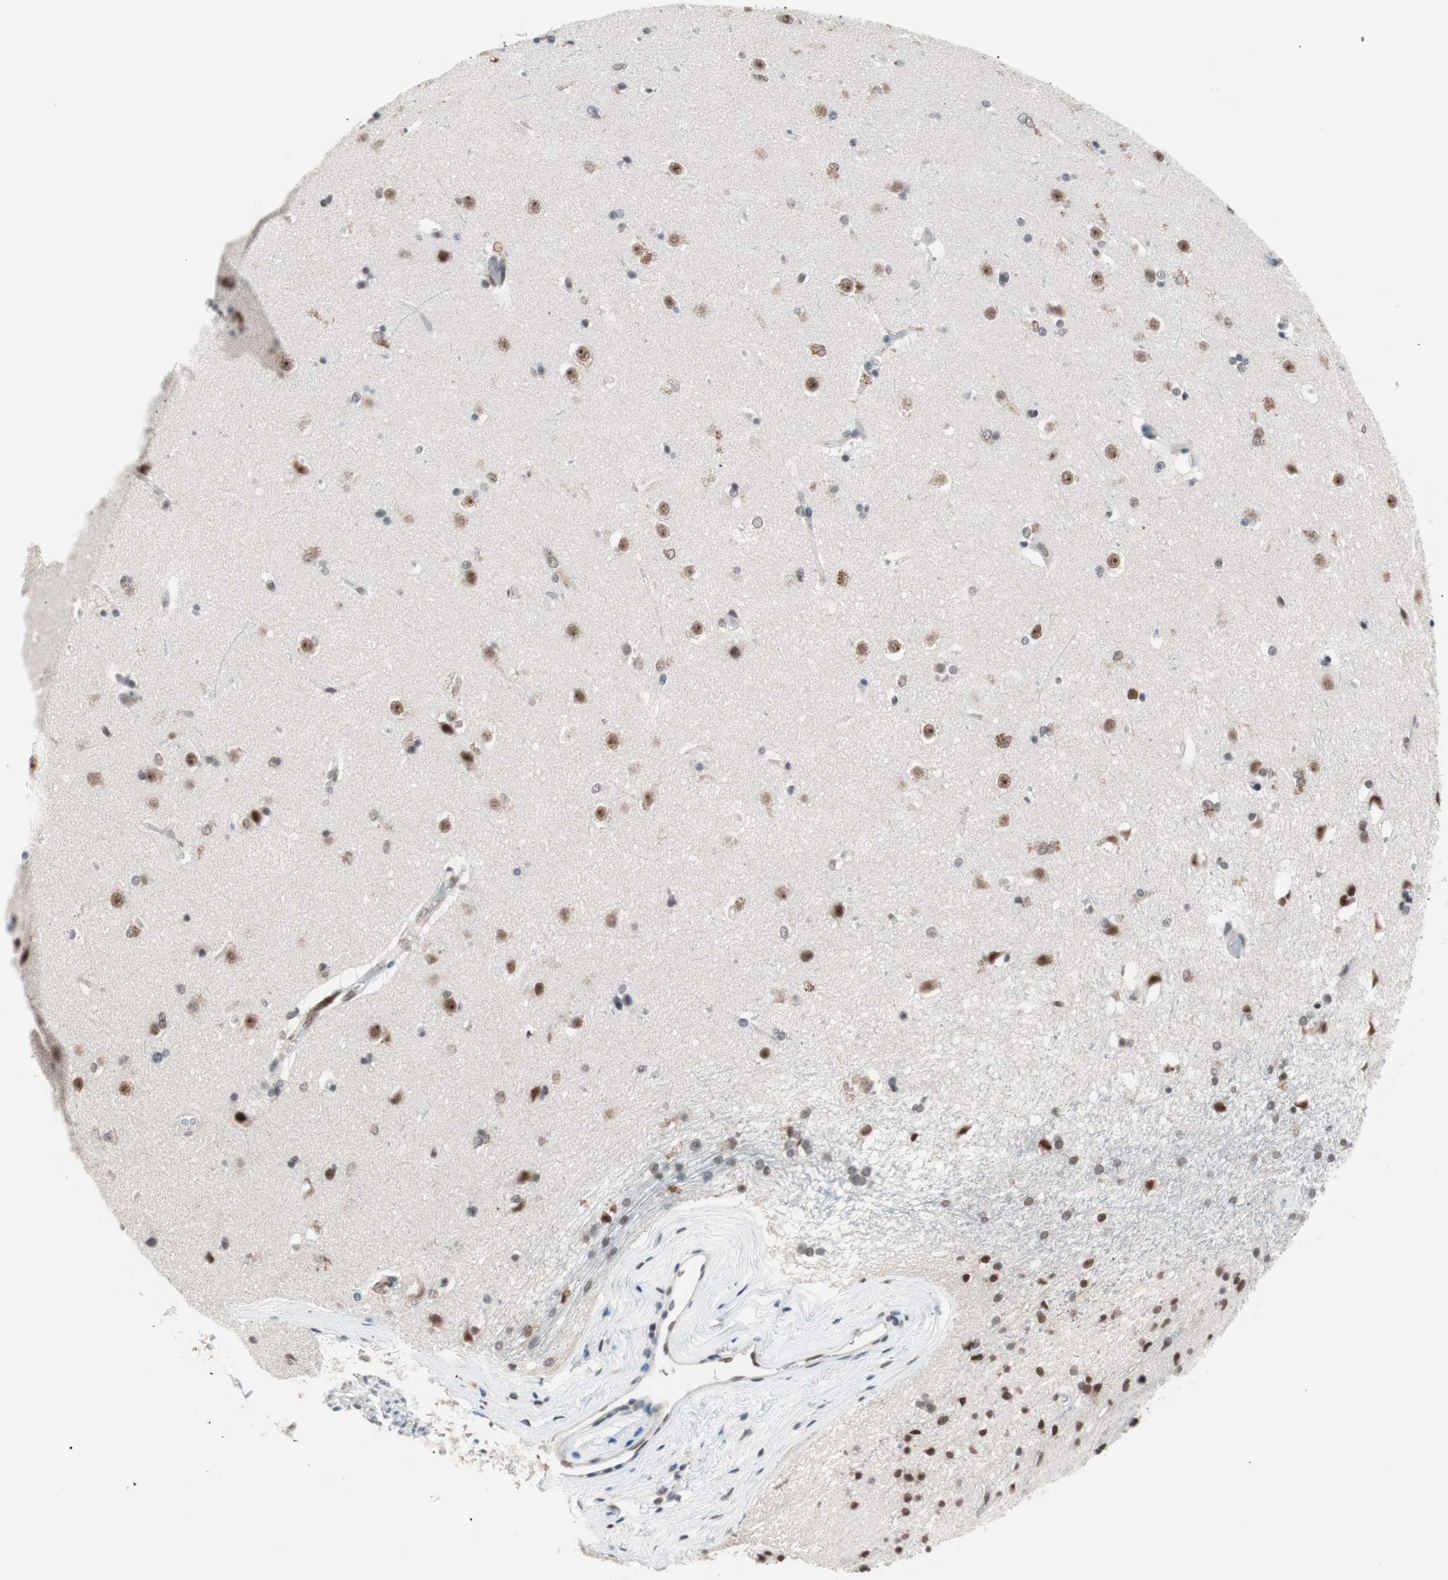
{"staining": {"intensity": "weak", "quantity": "<25%", "location": "nuclear"}, "tissue": "caudate", "cell_type": "Glial cells", "image_type": "normal", "snomed": [{"axis": "morphology", "description": "Normal tissue, NOS"}, {"axis": "topography", "description": "Lateral ventricle wall"}], "caption": "An image of human caudate is negative for staining in glial cells. (Stains: DAB immunohistochemistry with hematoxylin counter stain, Microscopy: brightfield microscopy at high magnification).", "gene": "LIG3", "patient": {"sex": "female", "age": 19}}